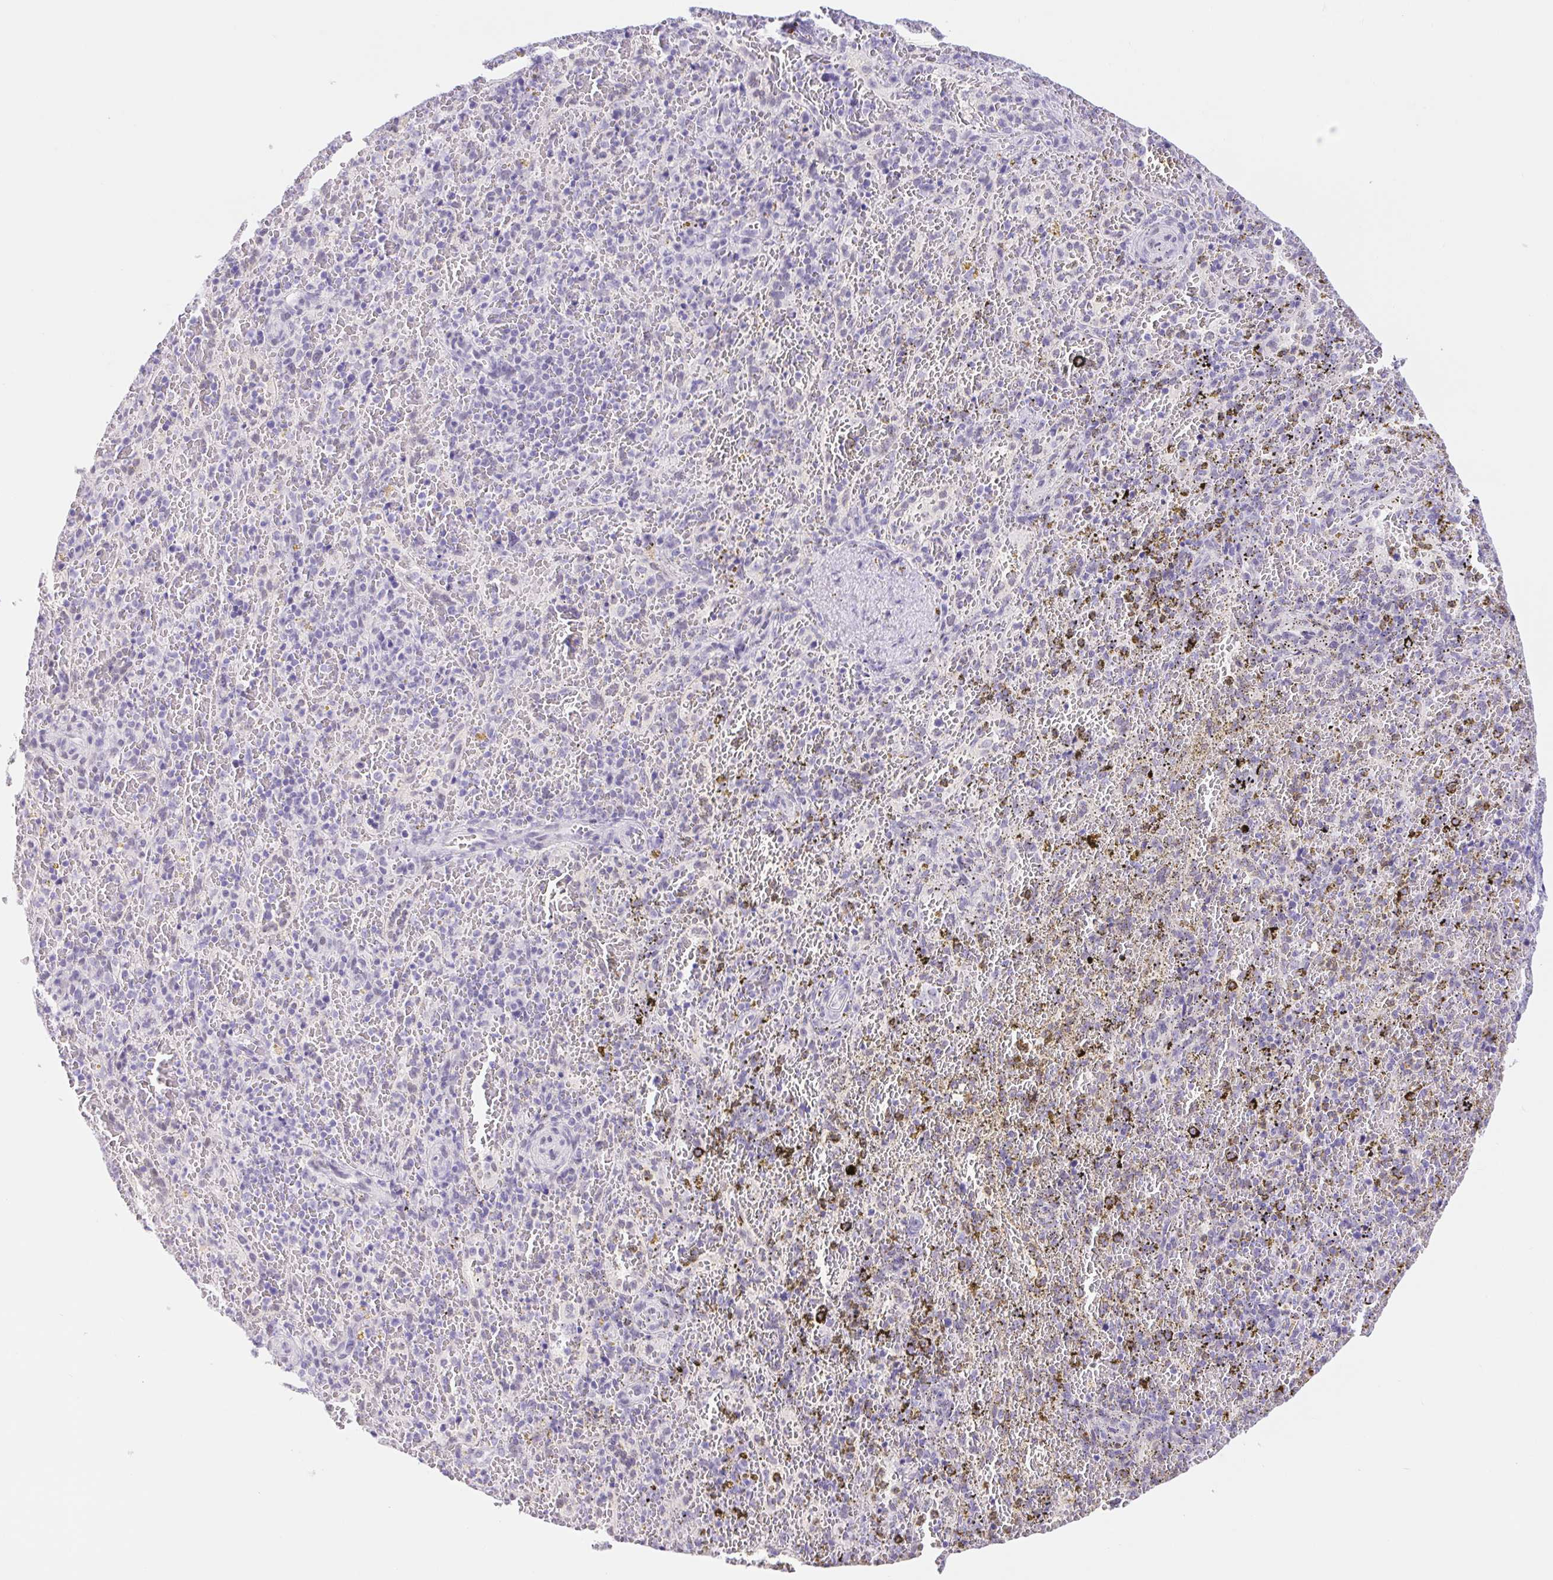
{"staining": {"intensity": "negative", "quantity": "none", "location": "none"}, "tissue": "spleen", "cell_type": "Cells in red pulp", "image_type": "normal", "snomed": [{"axis": "morphology", "description": "Normal tissue, NOS"}, {"axis": "topography", "description": "Spleen"}], "caption": "This is an immunohistochemistry (IHC) micrograph of benign human spleen. There is no positivity in cells in red pulp.", "gene": "CAND1", "patient": {"sex": "female", "age": 50}}